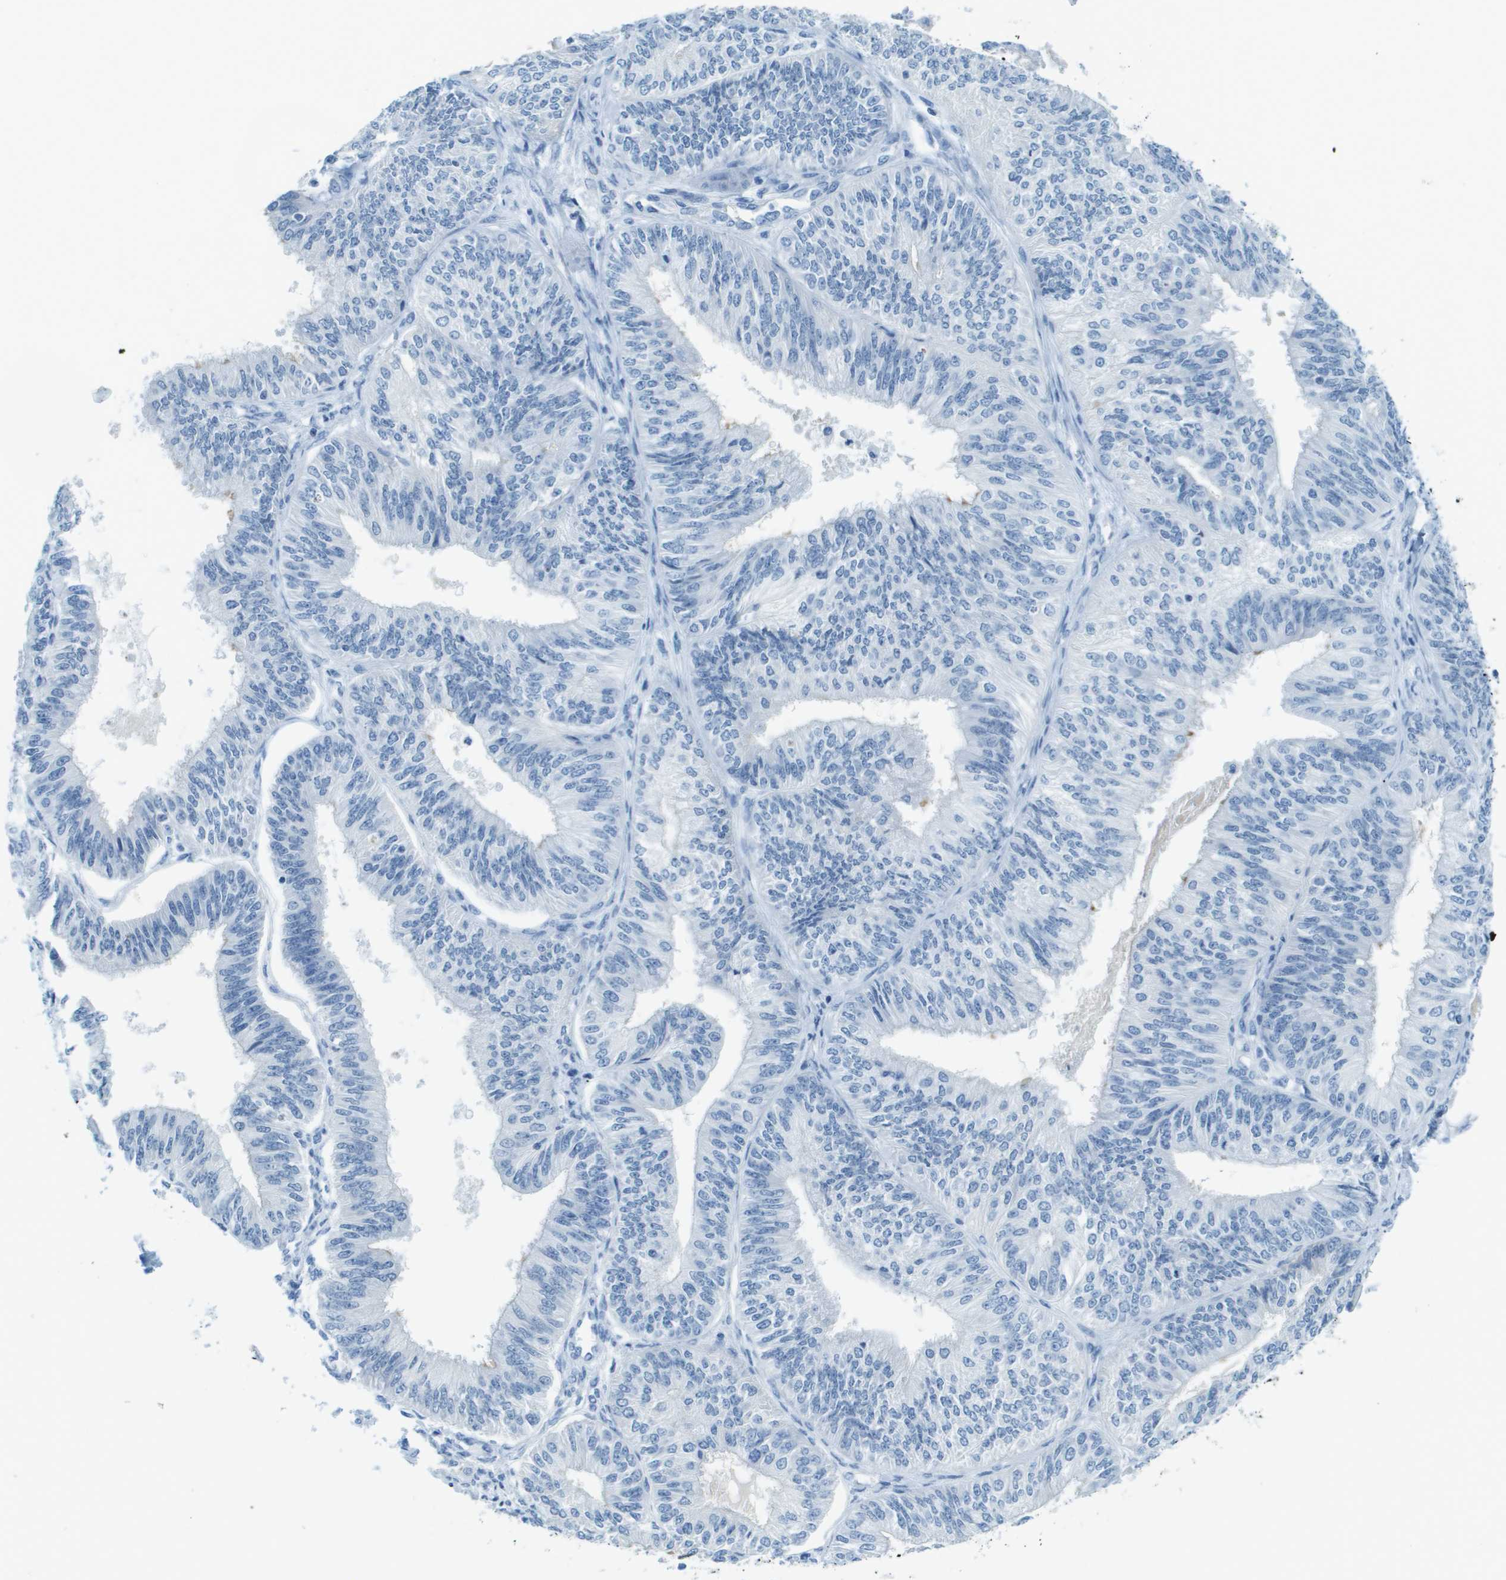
{"staining": {"intensity": "negative", "quantity": "none", "location": "none"}, "tissue": "endometrial cancer", "cell_type": "Tumor cells", "image_type": "cancer", "snomed": [{"axis": "morphology", "description": "Adenocarcinoma, NOS"}, {"axis": "topography", "description": "Endometrium"}], "caption": "DAB immunohistochemical staining of adenocarcinoma (endometrial) displays no significant staining in tumor cells.", "gene": "CDHR2", "patient": {"sex": "female", "age": 58}}